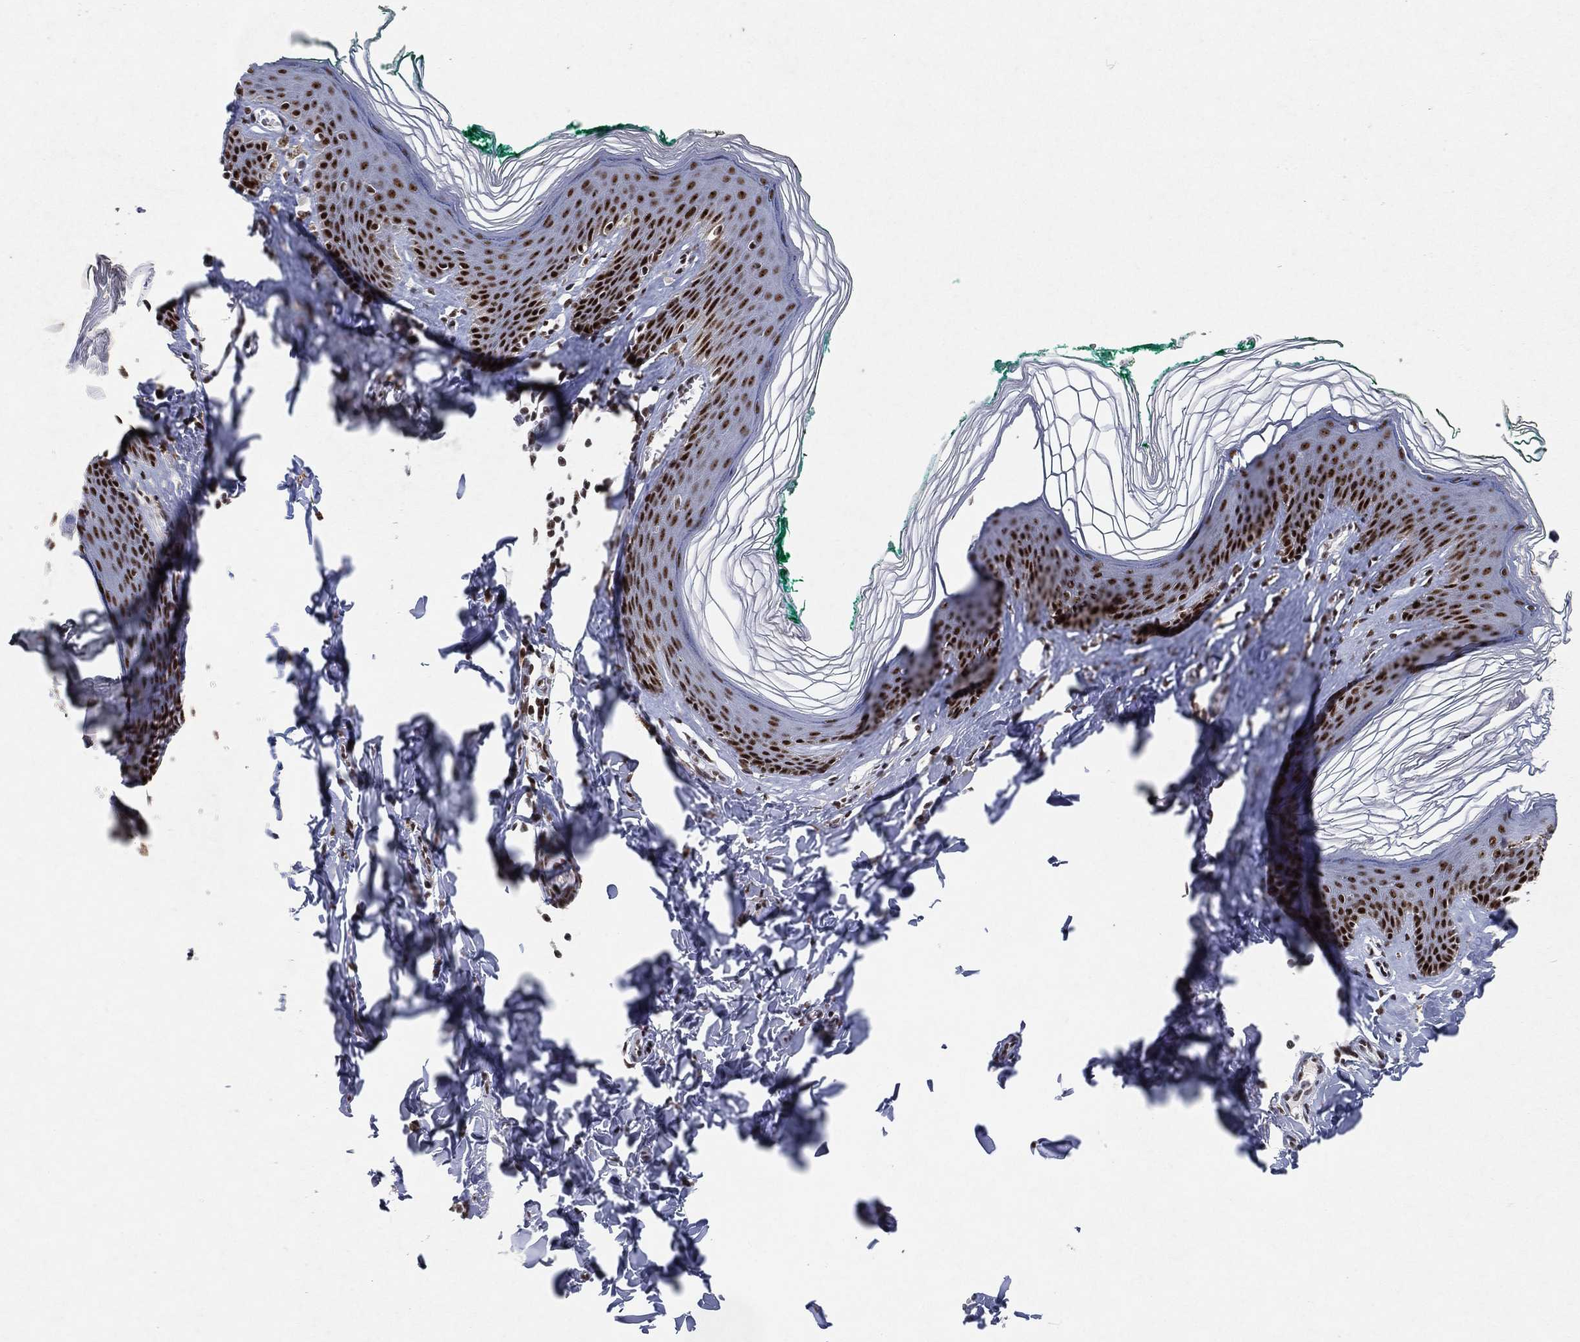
{"staining": {"intensity": "strong", "quantity": ">75%", "location": "nuclear"}, "tissue": "skin", "cell_type": "Epidermal cells", "image_type": "normal", "snomed": [{"axis": "morphology", "description": "Normal tissue, NOS"}, {"axis": "topography", "description": "Vulva"}], "caption": "Brown immunohistochemical staining in normal human skin displays strong nuclear positivity in approximately >75% of epidermal cells.", "gene": "DDX27", "patient": {"sex": "female", "age": 66}}